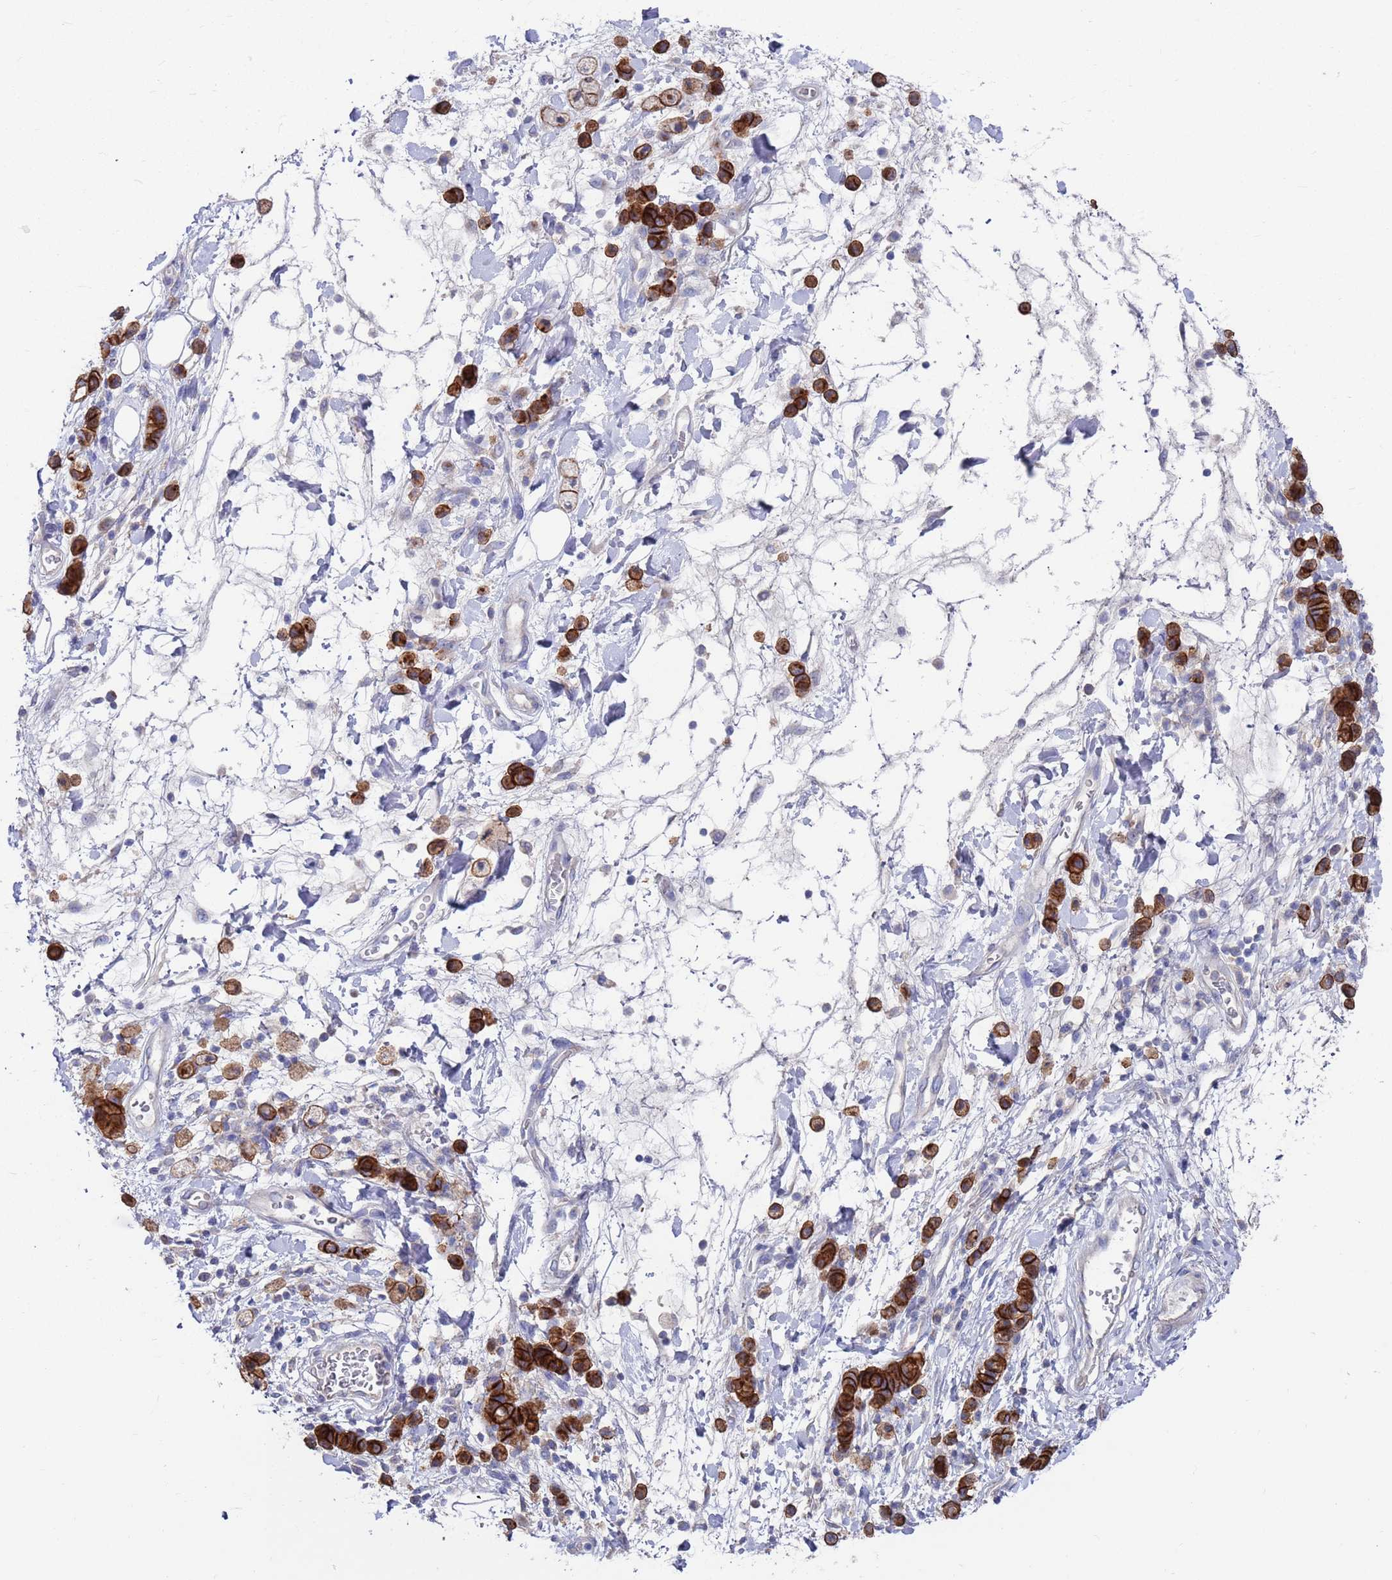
{"staining": {"intensity": "strong", "quantity": ">75%", "location": "cytoplasmic/membranous"}, "tissue": "stomach cancer", "cell_type": "Tumor cells", "image_type": "cancer", "snomed": [{"axis": "morphology", "description": "Adenocarcinoma, NOS"}, {"axis": "topography", "description": "Stomach"}], "caption": "An immunohistochemistry micrograph of neoplastic tissue is shown. Protein staining in brown highlights strong cytoplasmic/membranous positivity in stomach cancer within tumor cells.", "gene": "KRTCAP3", "patient": {"sex": "male", "age": 77}}